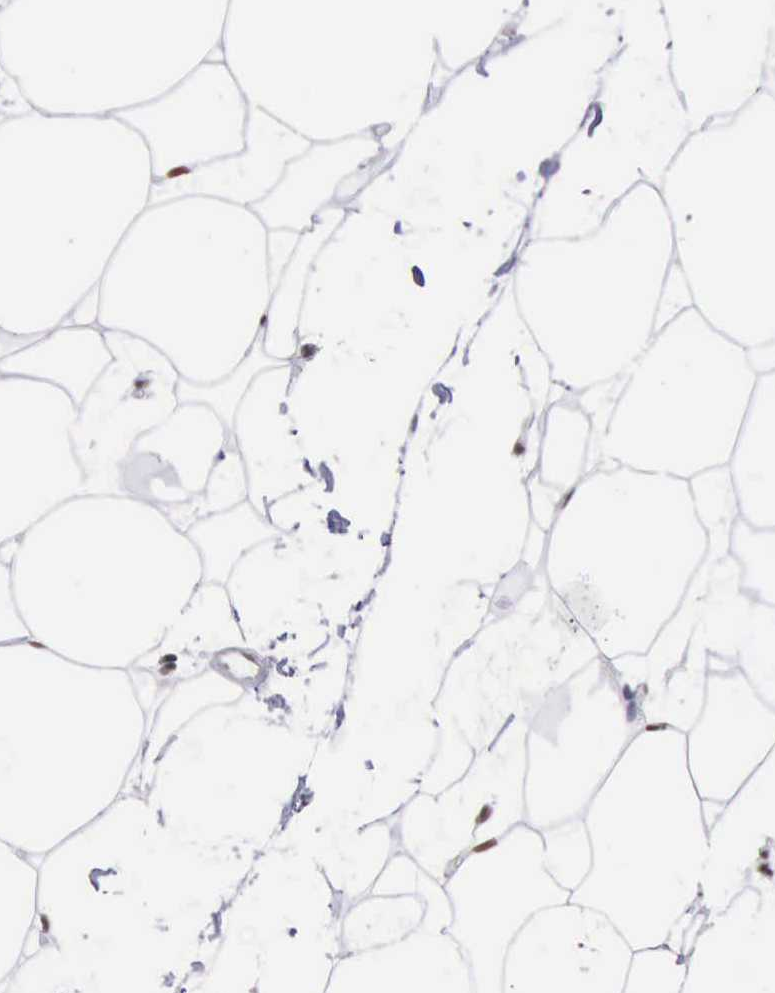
{"staining": {"intensity": "moderate", "quantity": ">75%", "location": "nuclear"}, "tissue": "adipose tissue", "cell_type": "Adipocytes", "image_type": "normal", "snomed": [{"axis": "morphology", "description": "Normal tissue, NOS"}, {"axis": "morphology", "description": "Duct carcinoma"}, {"axis": "topography", "description": "Breast"}, {"axis": "topography", "description": "Adipose tissue"}], "caption": "Immunohistochemistry (IHC) micrograph of benign adipose tissue stained for a protein (brown), which demonstrates medium levels of moderate nuclear staining in approximately >75% of adipocytes.", "gene": "ERCC4", "patient": {"sex": "female", "age": 37}}